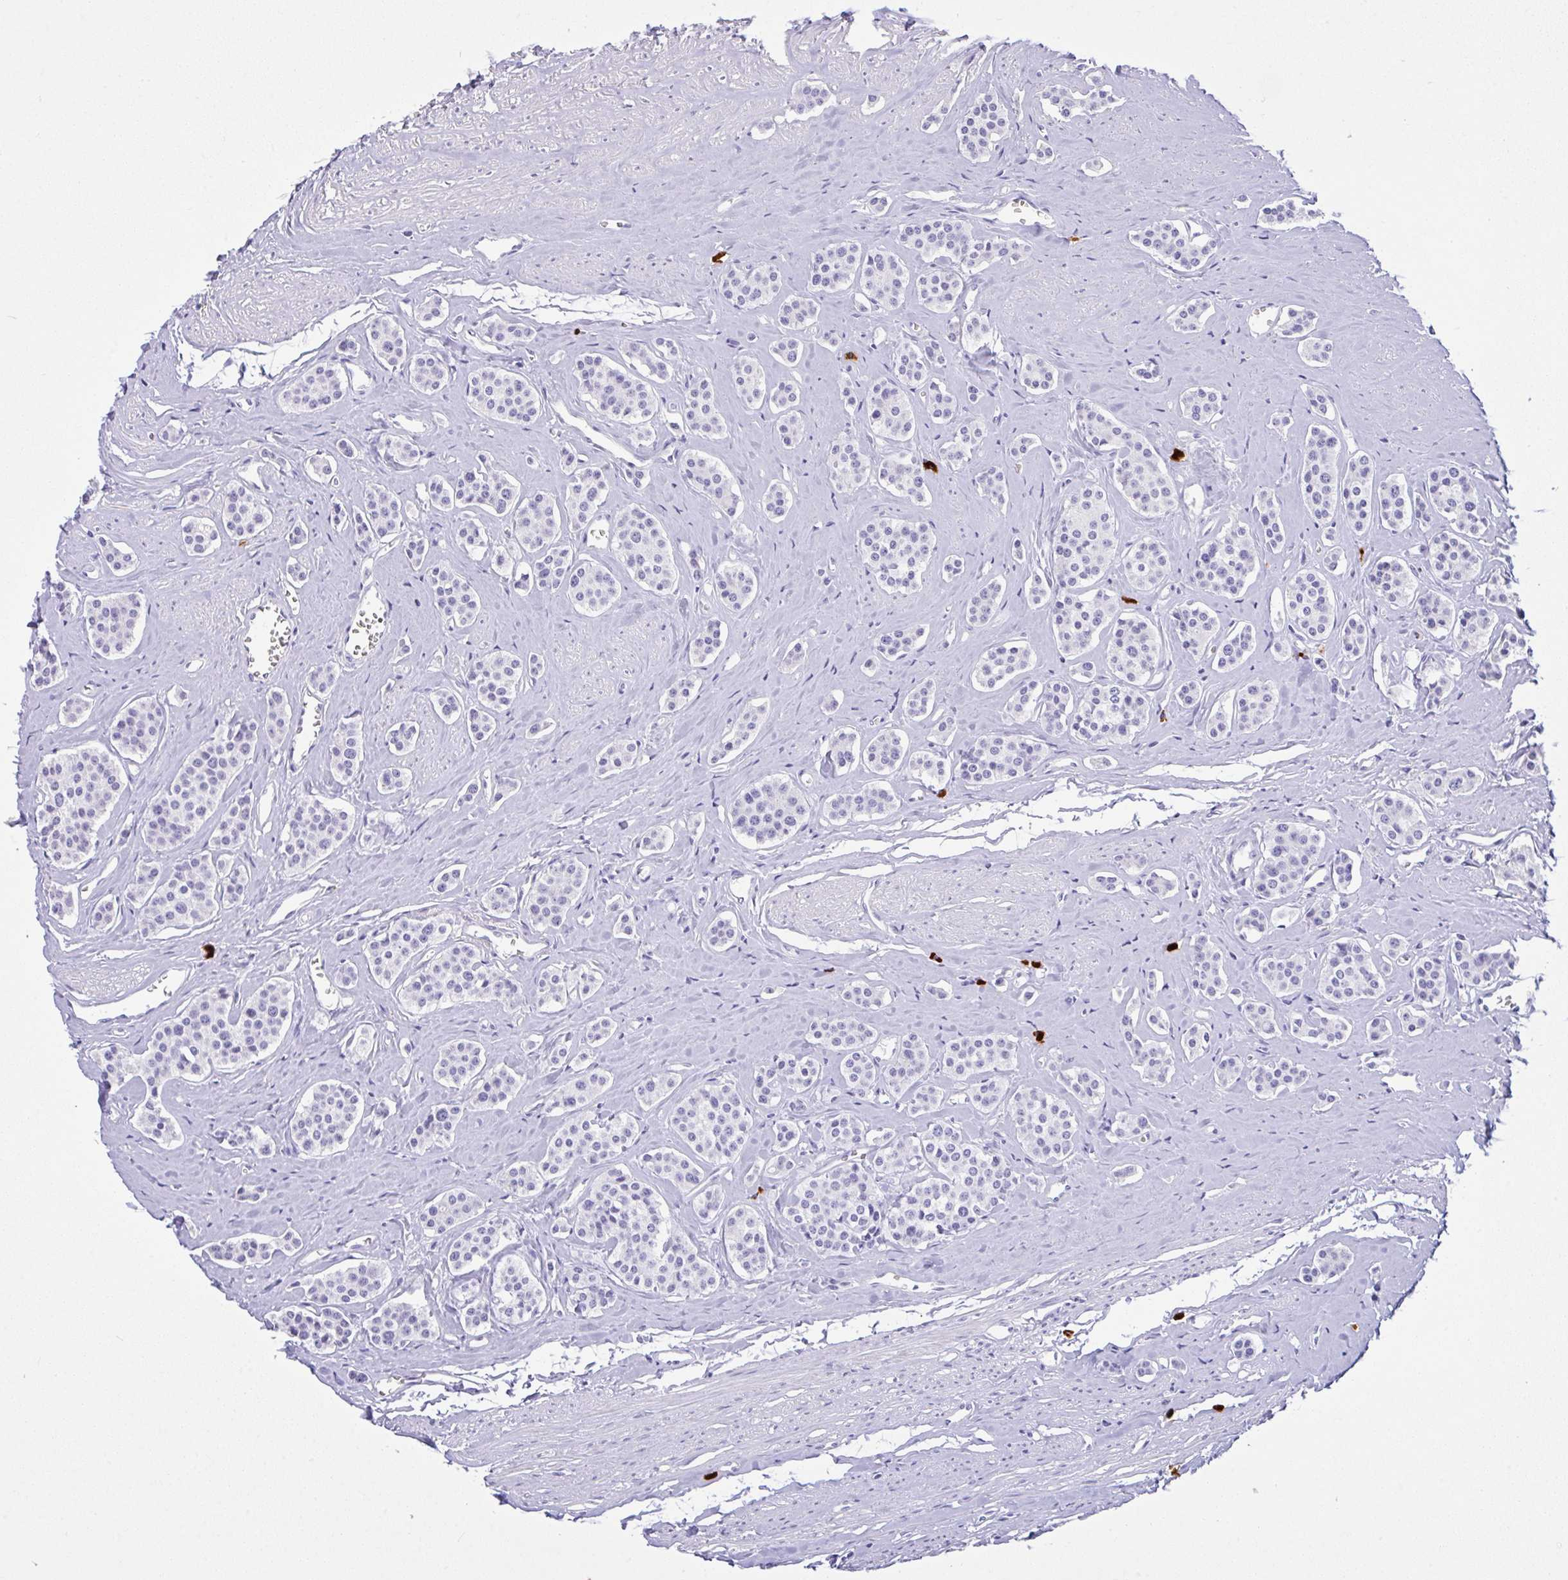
{"staining": {"intensity": "negative", "quantity": "none", "location": "none"}, "tissue": "carcinoid", "cell_type": "Tumor cells", "image_type": "cancer", "snomed": [{"axis": "morphology", "description": "Carcinoid, malignant, NOS"}, {"axis": "topography", "description": "Small intestine"}], "caption": "Immunohistochemistry of human malignant carcinoid exhibits no staining in tumor cells.", "gene": "NCF1", "patient": {"sex": "male", "age": 60}}